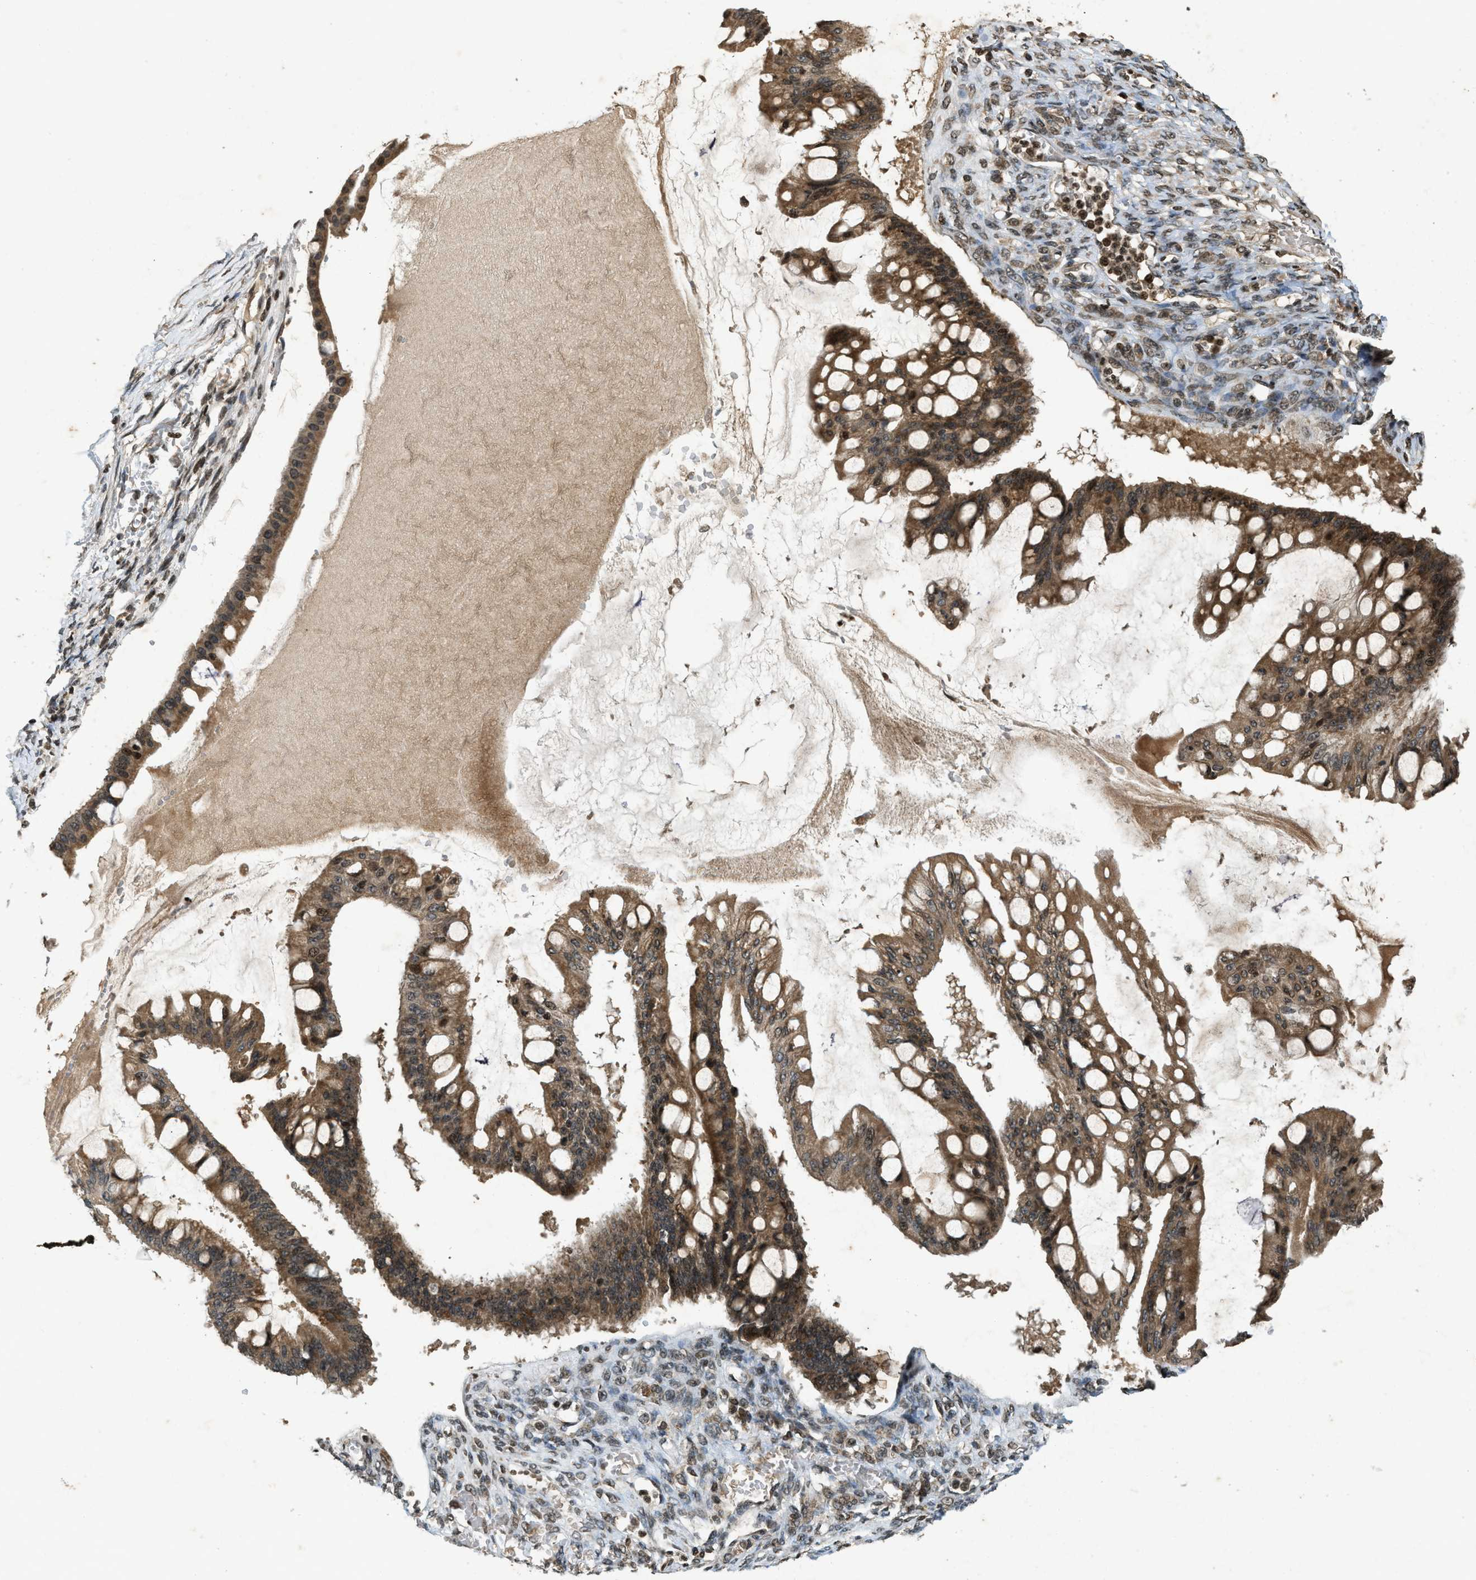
{"staining": {"intensity": "strong", "quantity": ">75%", "location": "cytoplasmic/membranous,nuclear"}, "tissue": "ovarian cancer", "cell_type": "Tumor cells", "image_type": "cancer", "snomed": [{"axis": "morphology", "description": "Cystadenocarcinoma, mucinous, NOS"}, {"axis": "topography", "description": "Ovary"}], "caption": "An immunohistochemistry micrograph of neoplastic tissue is shown. Protein staining in brown highlights strong cytoplasmic/membranous and nuclear positivity in ovarian cancer within tumor cells.", "gene": "SIAH1", "patient": {"sex": "female", "age": 73}}